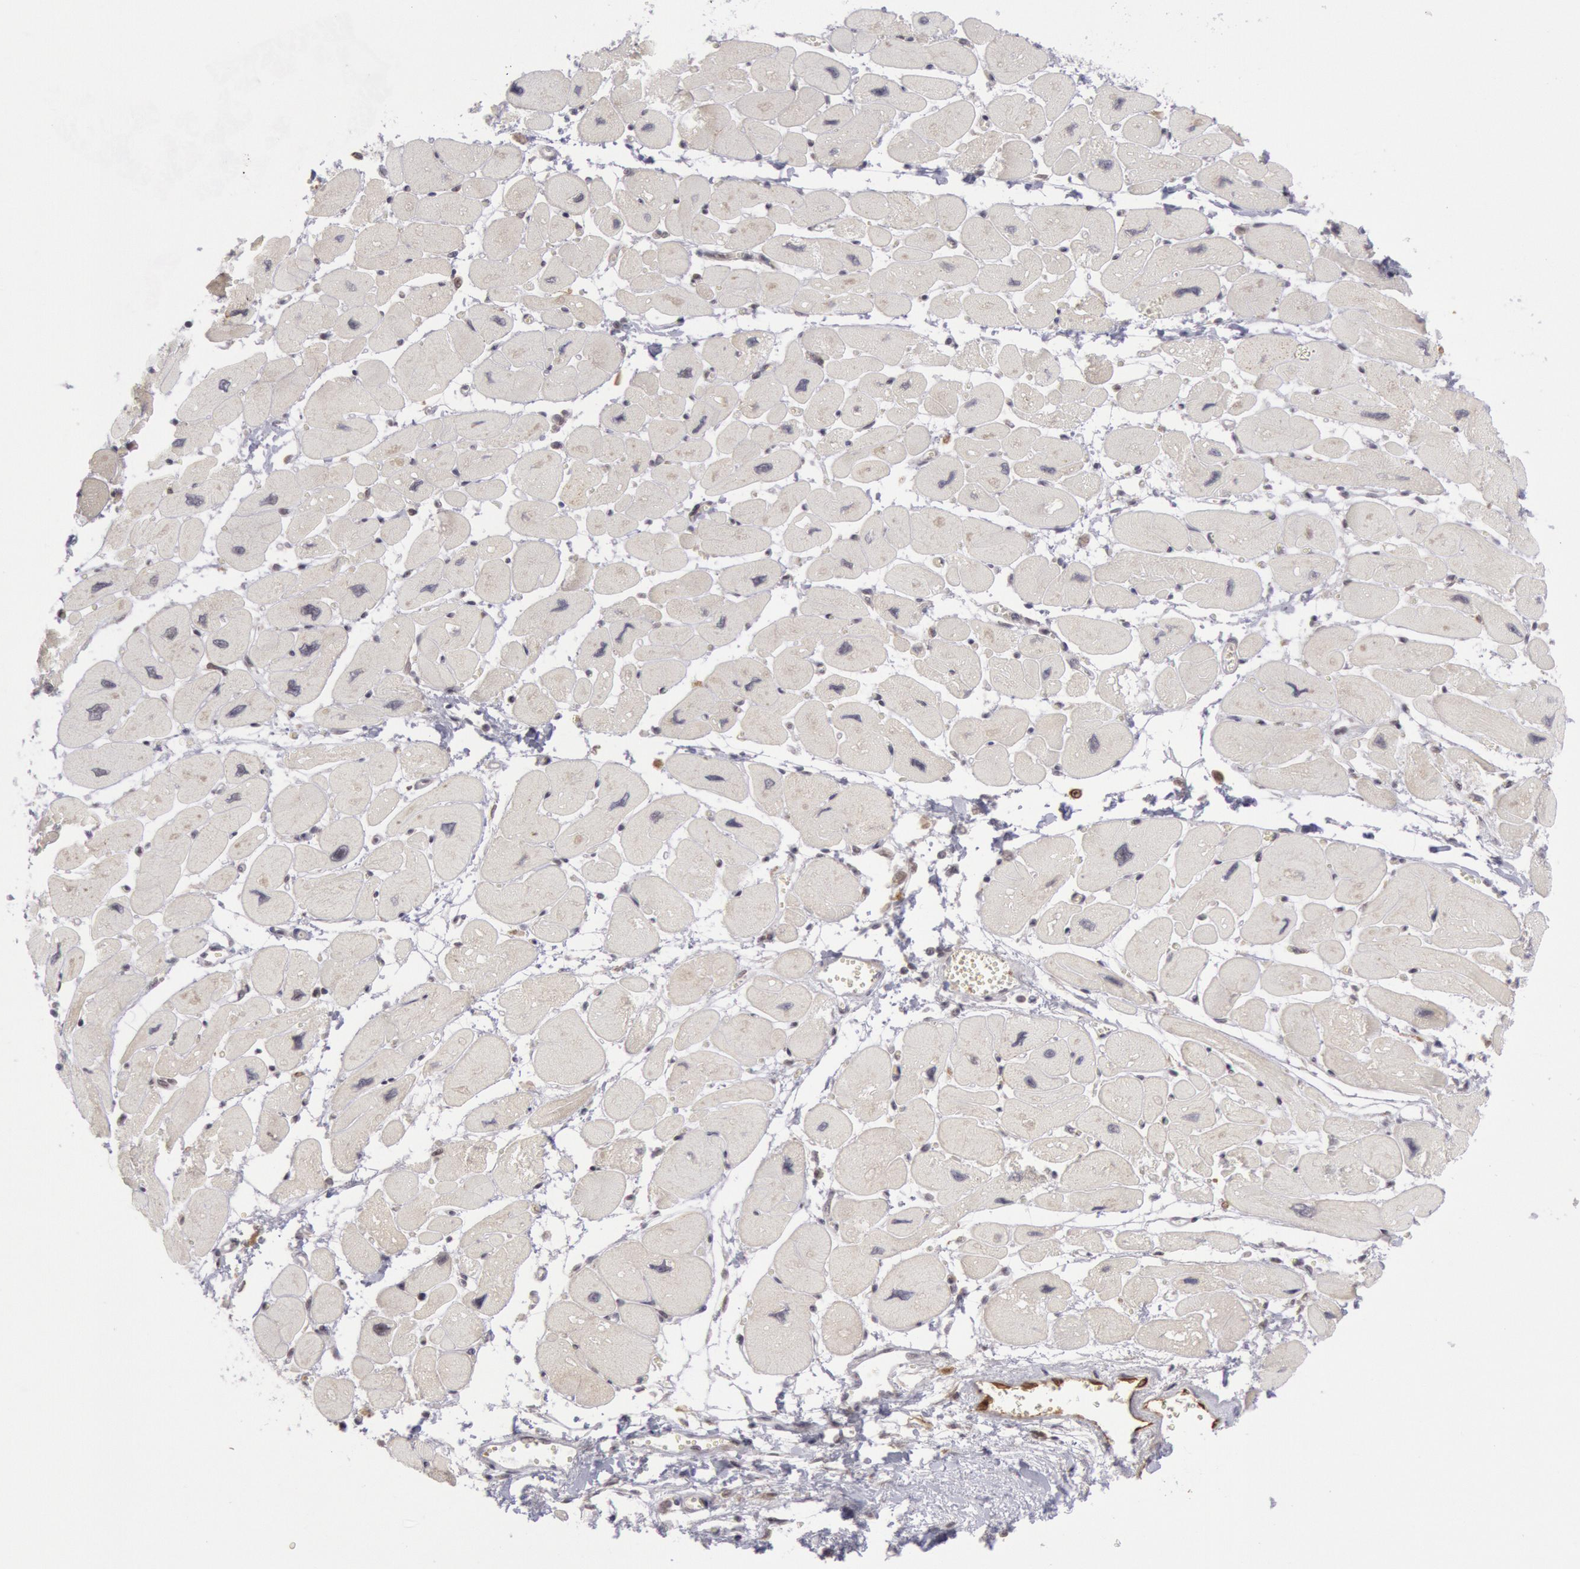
{"staining": {"intensity": "negative", "quantity": "none", "location": "none"}, "tissue": "heart muscle", "cell_type": "Cardiomyocytes", "image_type": "normal", "snomed": [{"axis": "morphology", "description": "Normal tissue, NOS"}, {"axis": "topography", "description": "Heart"}], "caption": "Immunohistochemistry (IHC) photomicrograph of benign heart muscle: heart muscle stained with DAB demonstrates no significant protein positivity in cardiomyocytes.", "gene": "PTGS2", "patient": {"sex": "female", "age": 54}}